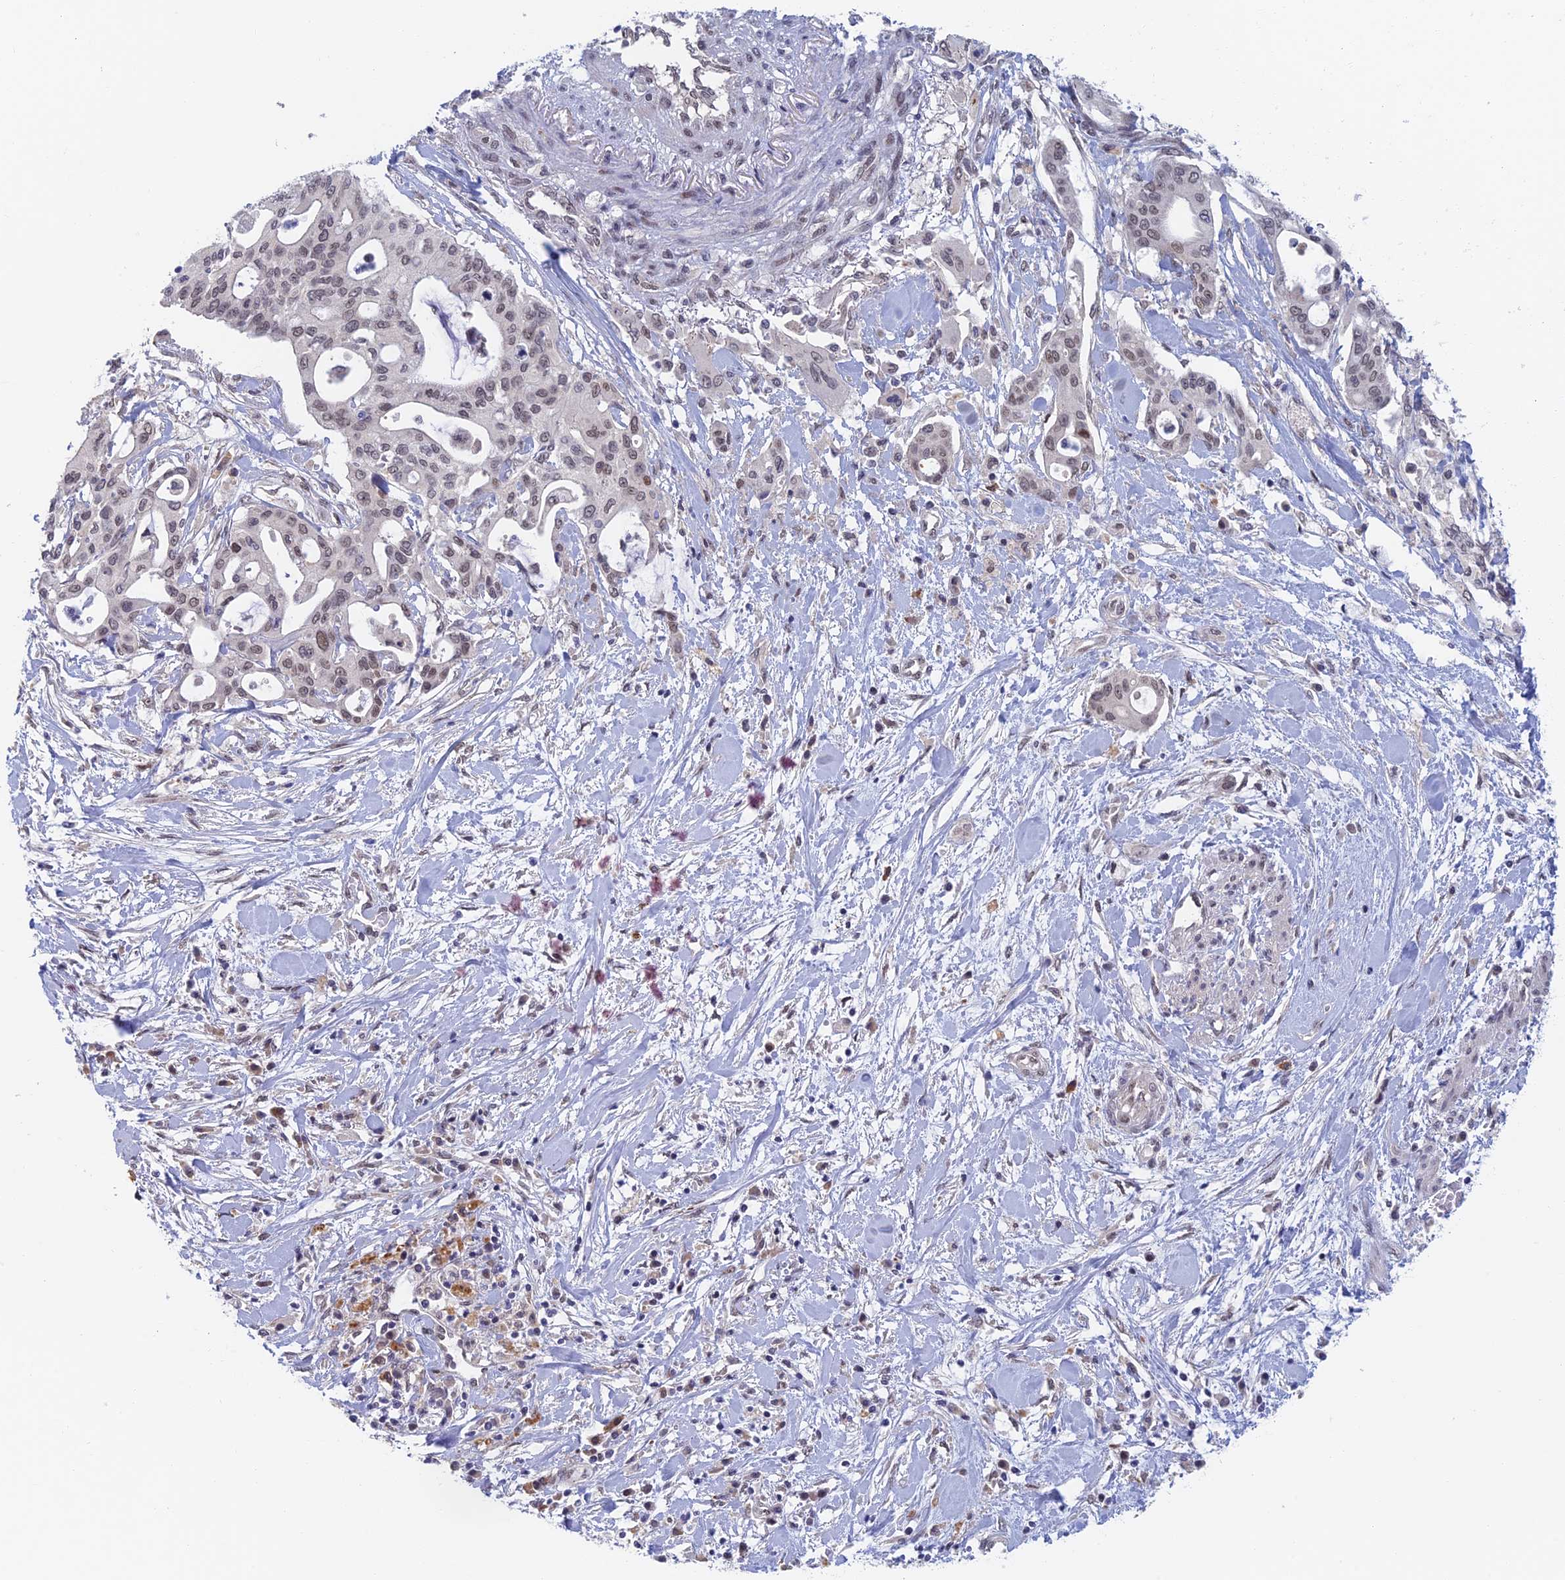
{"staining": {"intensity": "moderate", "quantity": ">75%", "location": "nuclear"}, "tissue": "pancreatic cancer", "cell_type": "Tumor cells", "image_type": "cancer", "snomed": [{"axis": "morphology", "description": "Adenocarcinoma, NOS"}, {"axis": "topography", "description": "Pancreas"}], "caption": "The image shows a brown stain indicating the presence of a protein in the nuclear of tumor cells in pancreatic adenocarcinoma.", "gene": "ZUP1", "patient": {"sex": "male", "age": 46}}